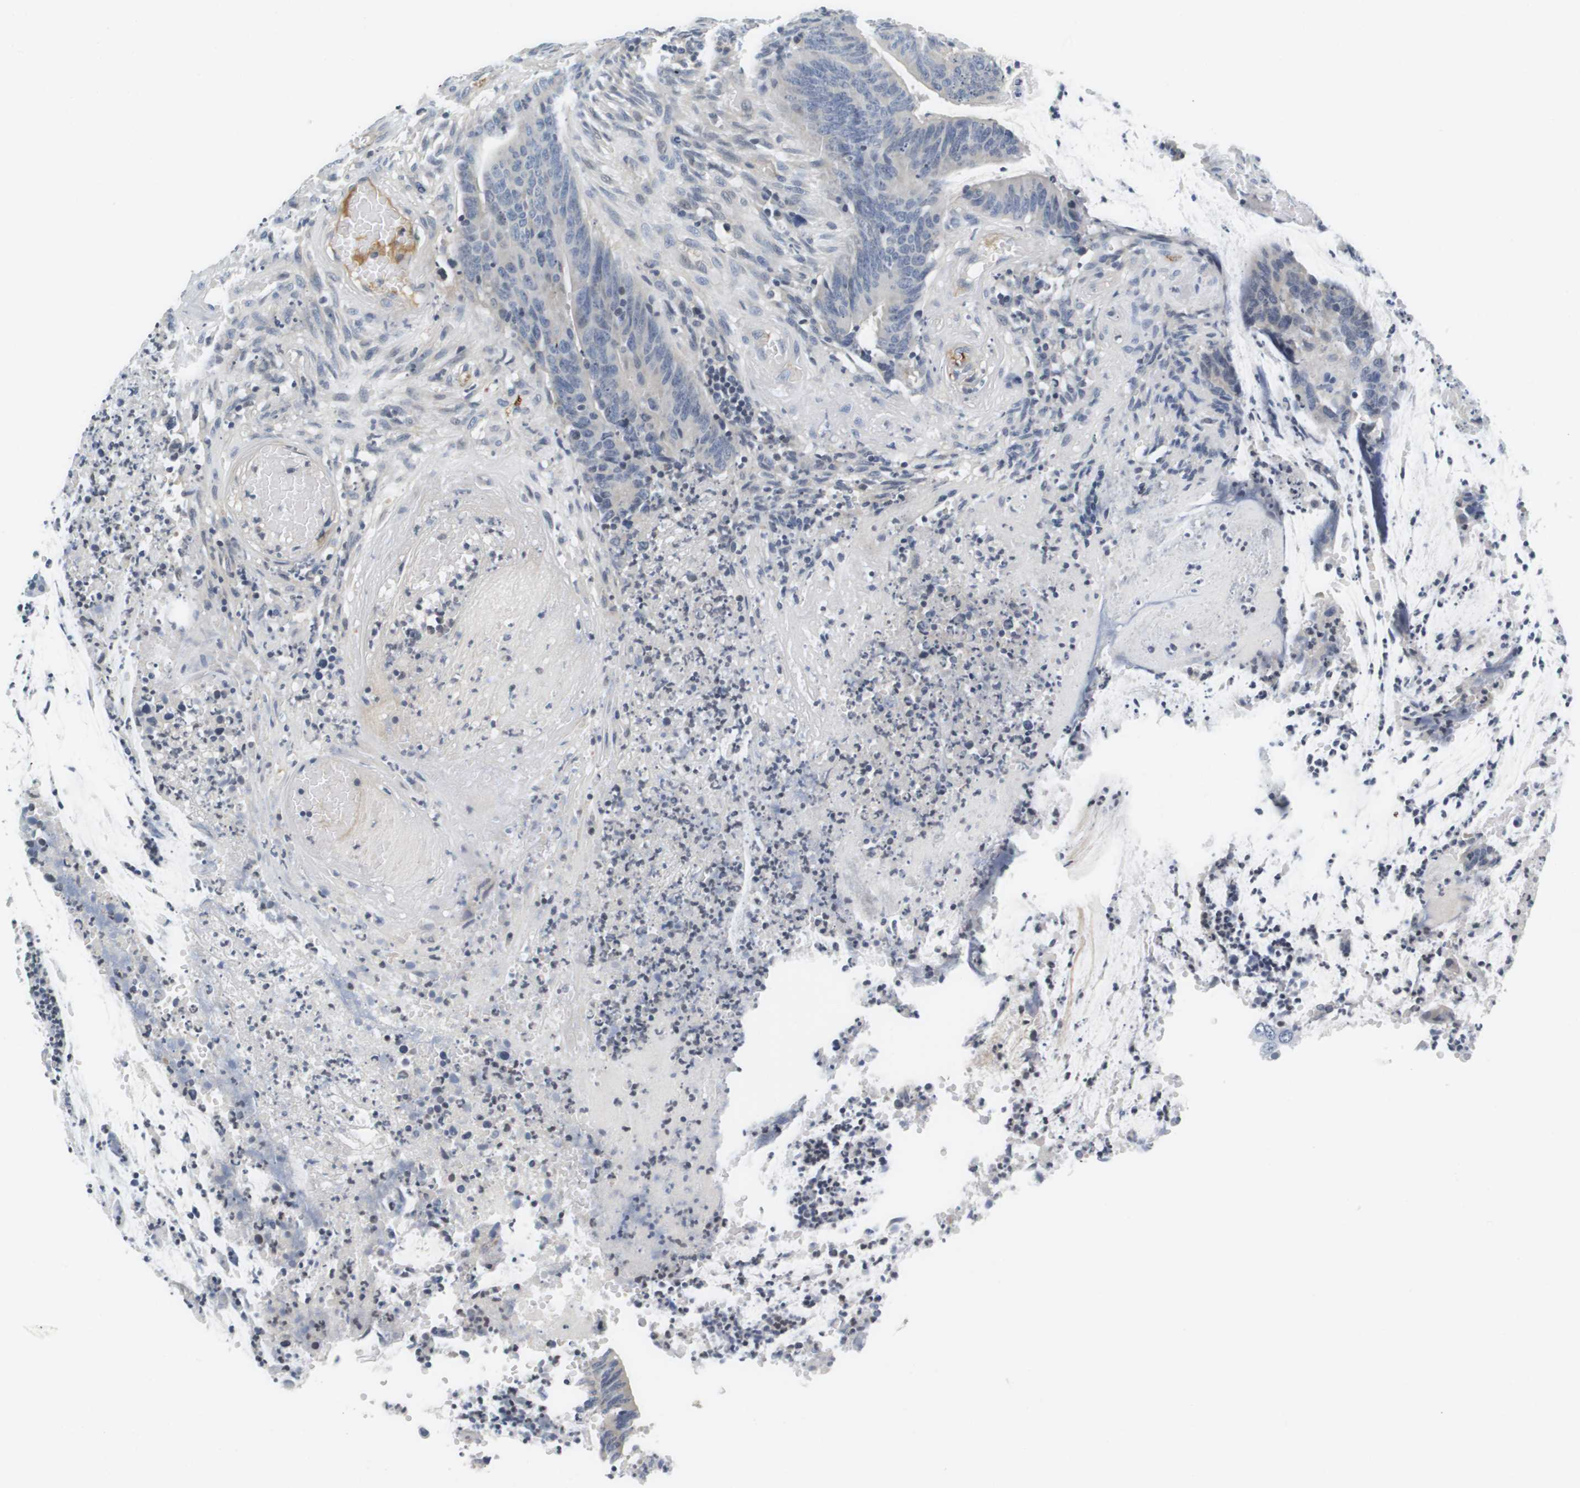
{"staining": {"intensity": "negative", "quantity": "none", "location": "none"}, "tissue": "colorectal cancer", "cell_type": "Tumor cells", "image_type": "cancer", "snomed": [{"axis": "morphology", "description": "Adenocarcinoma, NOS"}, {"axis": "topography", "description": "Rectum"}], "caption": "Human colorectal adenocarcinoma stained for a protein using immunohistochemistry demonstrates no staining in tumor cells.", "gene": "KCNJ5", "patient": {"sex": "female", "age": 66}}